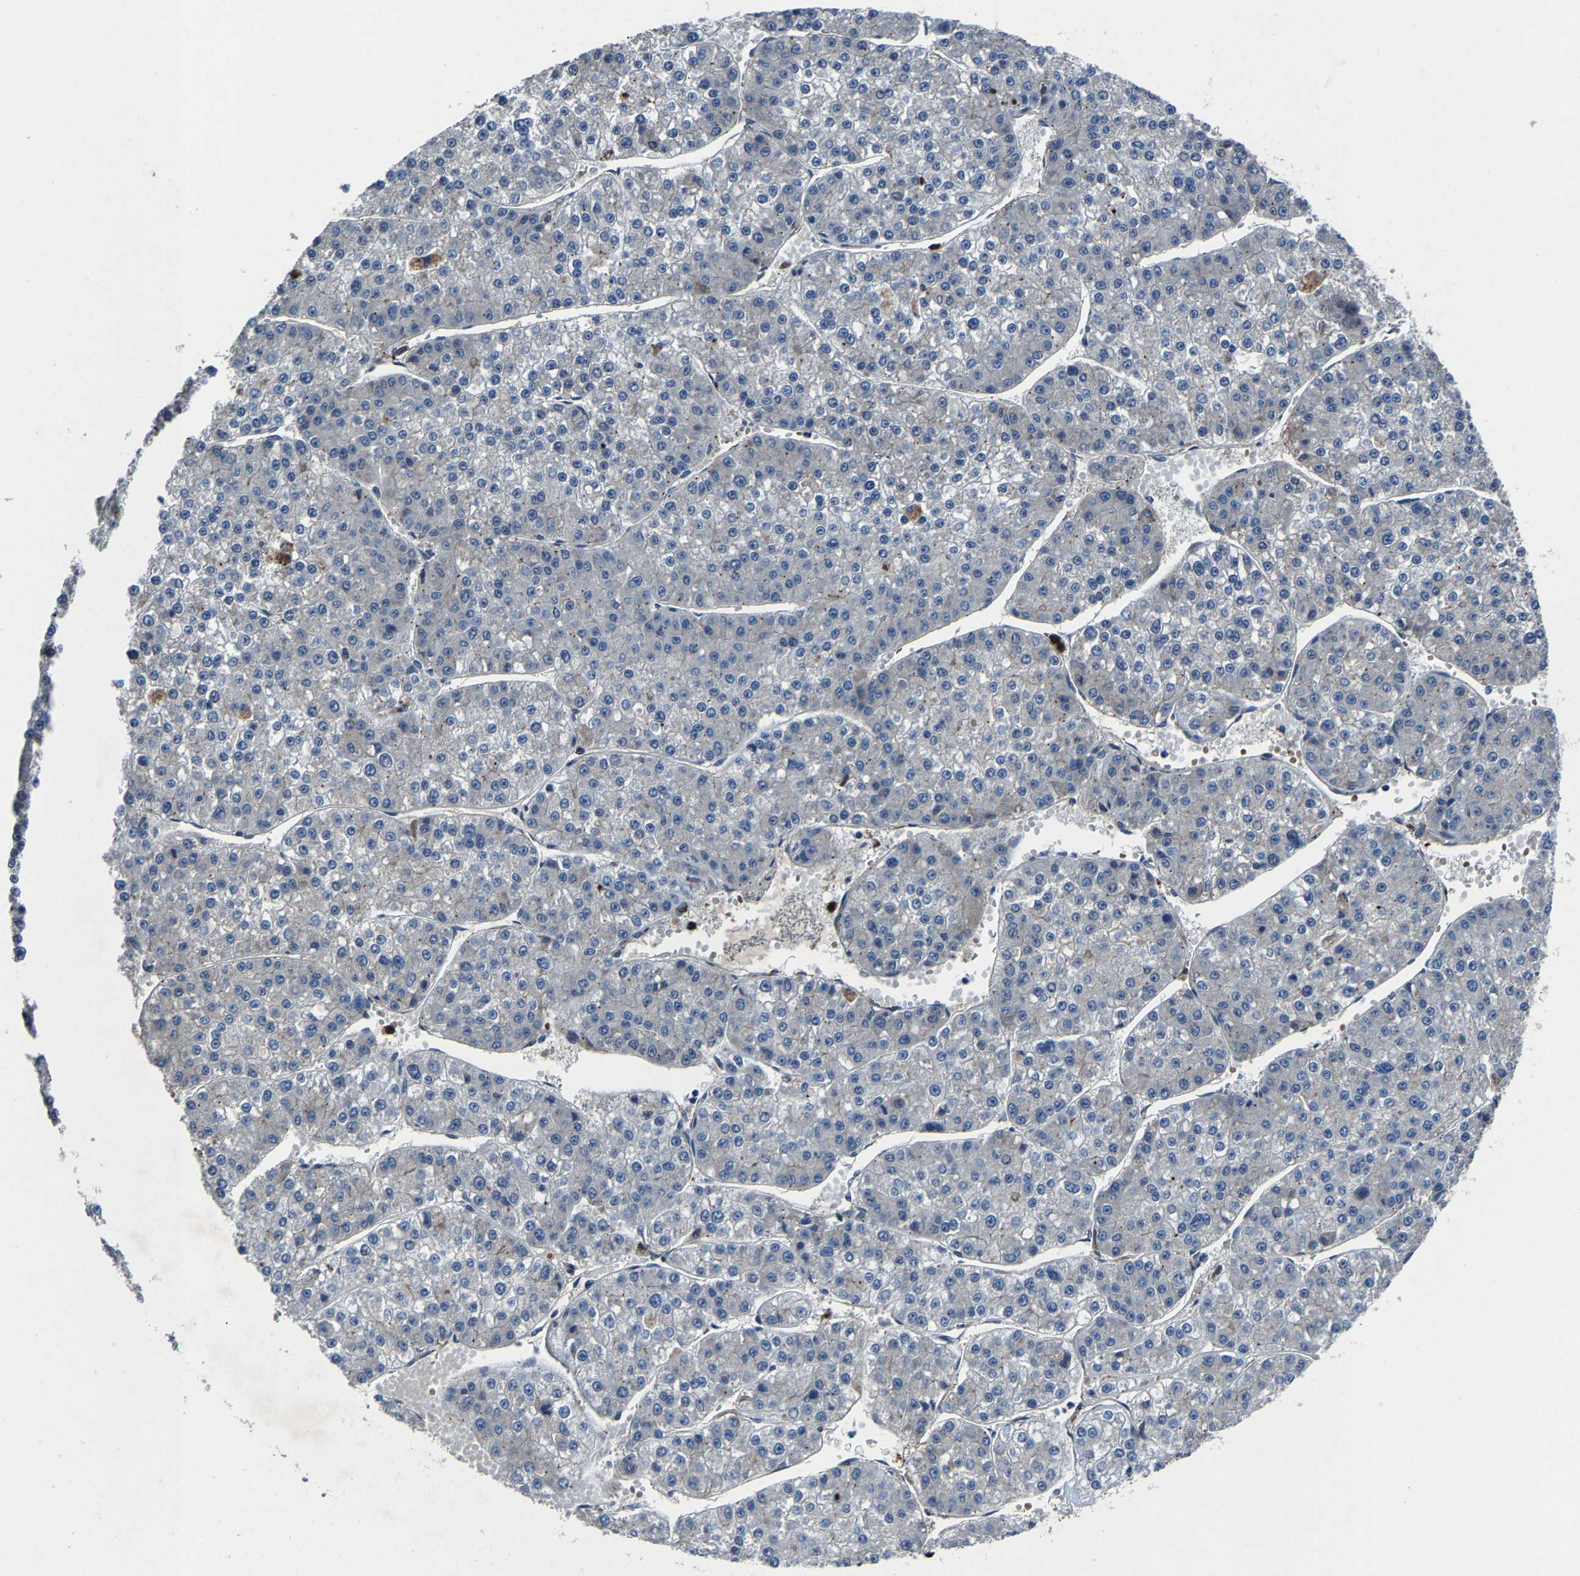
{"staining": {"intensity": "negative", "quantity": "none", "location": "none"}, "tissue": "liver cancer", "cell_type": "Tumor cells", "image_type": "cancer", "snomed": [{"axis": "morphology", "description": "Carcinoma, Hepatocellular, NOS"}, {"axis": "topography", "description": "Liver"}], "caption": "High power microscopy image of an immunohistochemistry image of liver cancer (hepatocellular carcinoma), revealing no significant staining in tumor cells.", "gene": "PCNX2", "patient": {"sex": "female", "age": 73}}